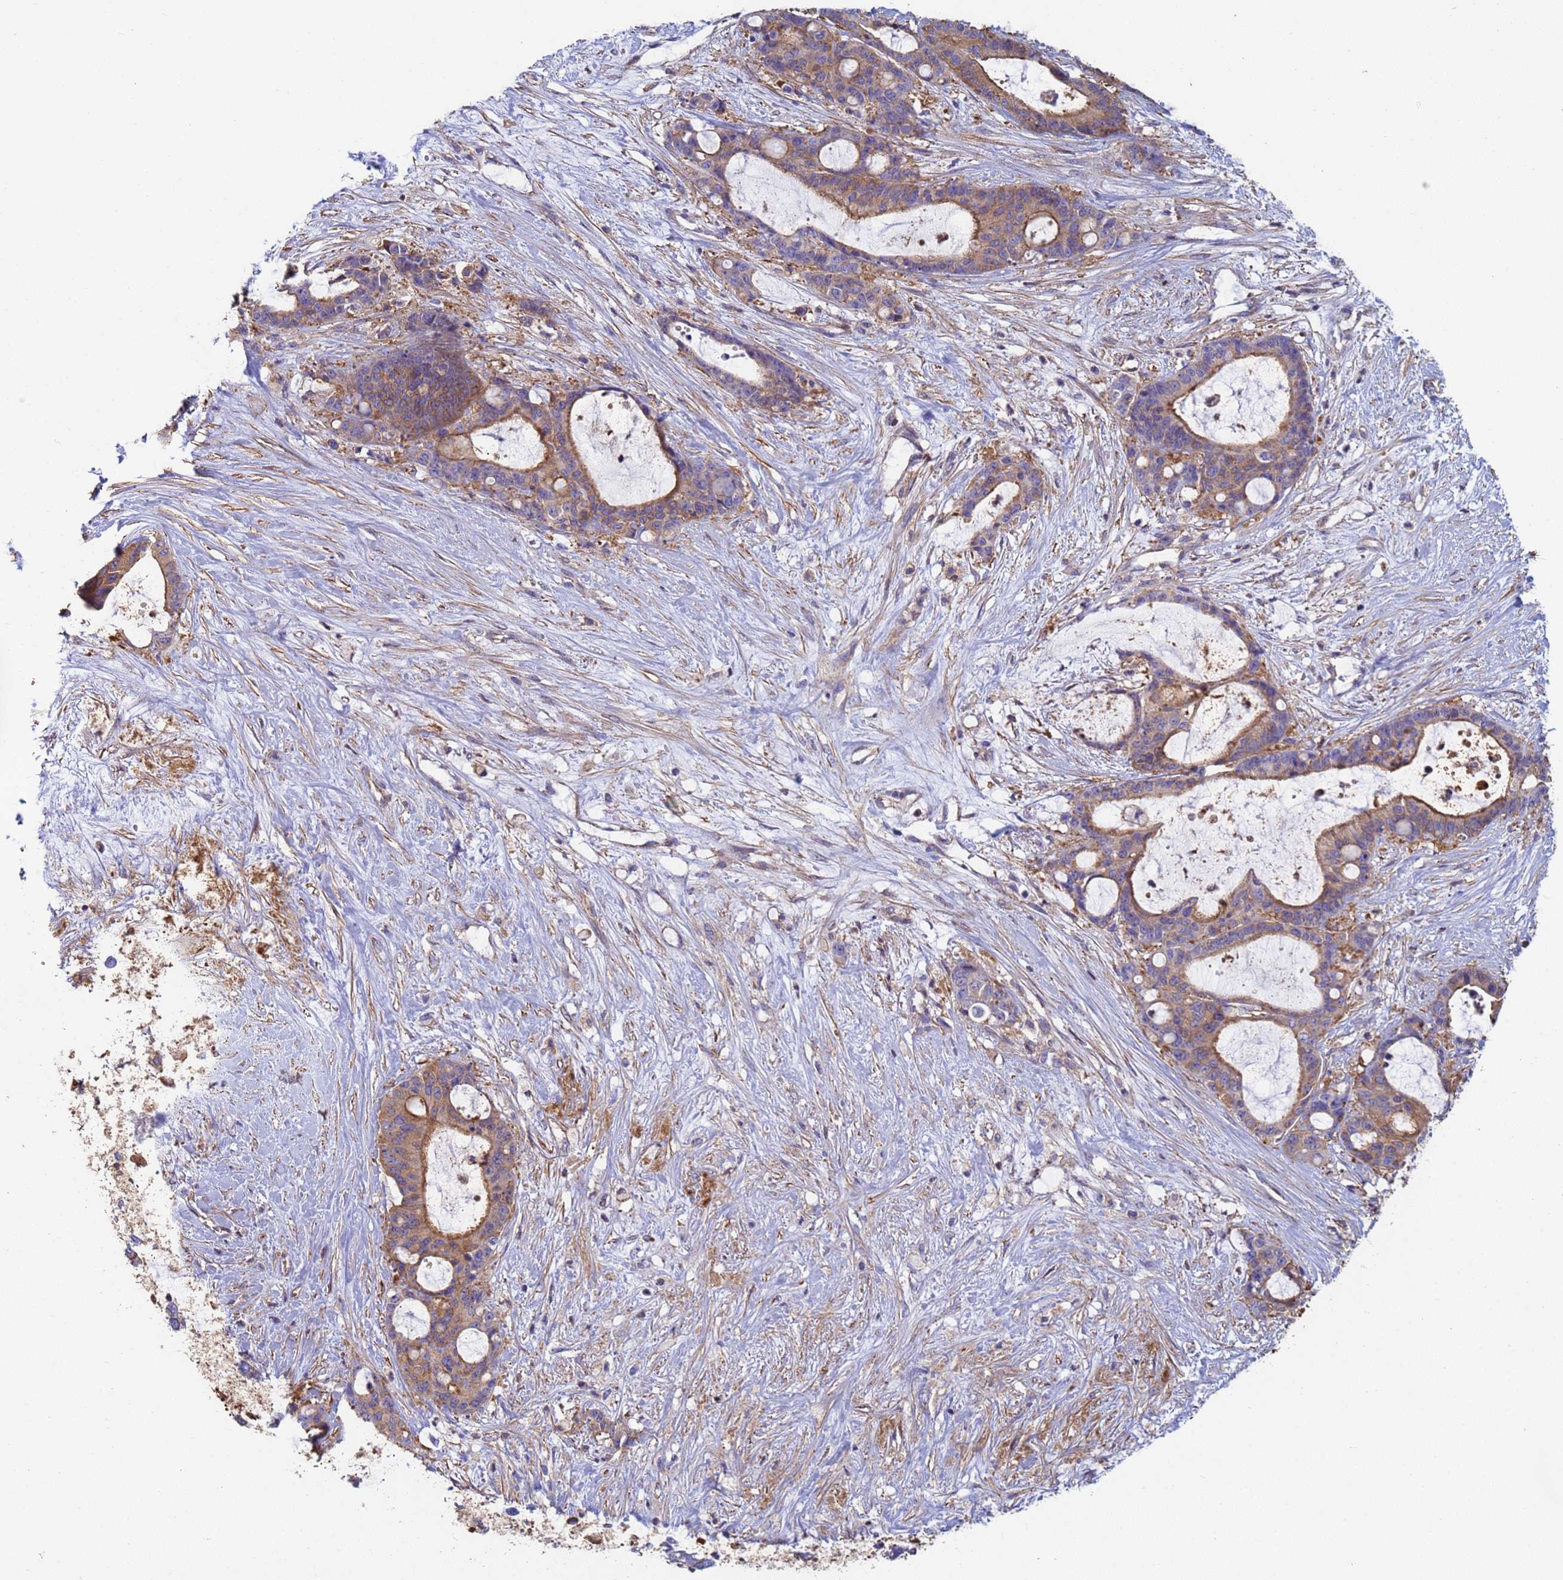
{"staining": {"intensity": "moderate", "quantity": ">75%", "location": "cytoplasmic/membranous"}, "tissue": "liver cancer", "cell_type": "Tumor cells", "image_type": "cancer", "snomed": [{"axis": "morphology", "description": "Normal tissue, NOS"}, {"axis": "morphology", "description": "Cholangiocarcinoma"}, {"axis": "topography", "description": "Liver"}, {"axis": "topography", "description": "Peripheral nerve tissue"}], "caption": "Liver cholangiocarcinoma stained for a protein displays moderate cytoplasmic/membranous positivity in tumor cells. The protein of interest is stained brown, and the nuclei are stained in blue (DAB IHC with brightfield microscopy, high magnification).", "gene": "ZNG1B", "patient": {"sex": "female", "age": 73}}